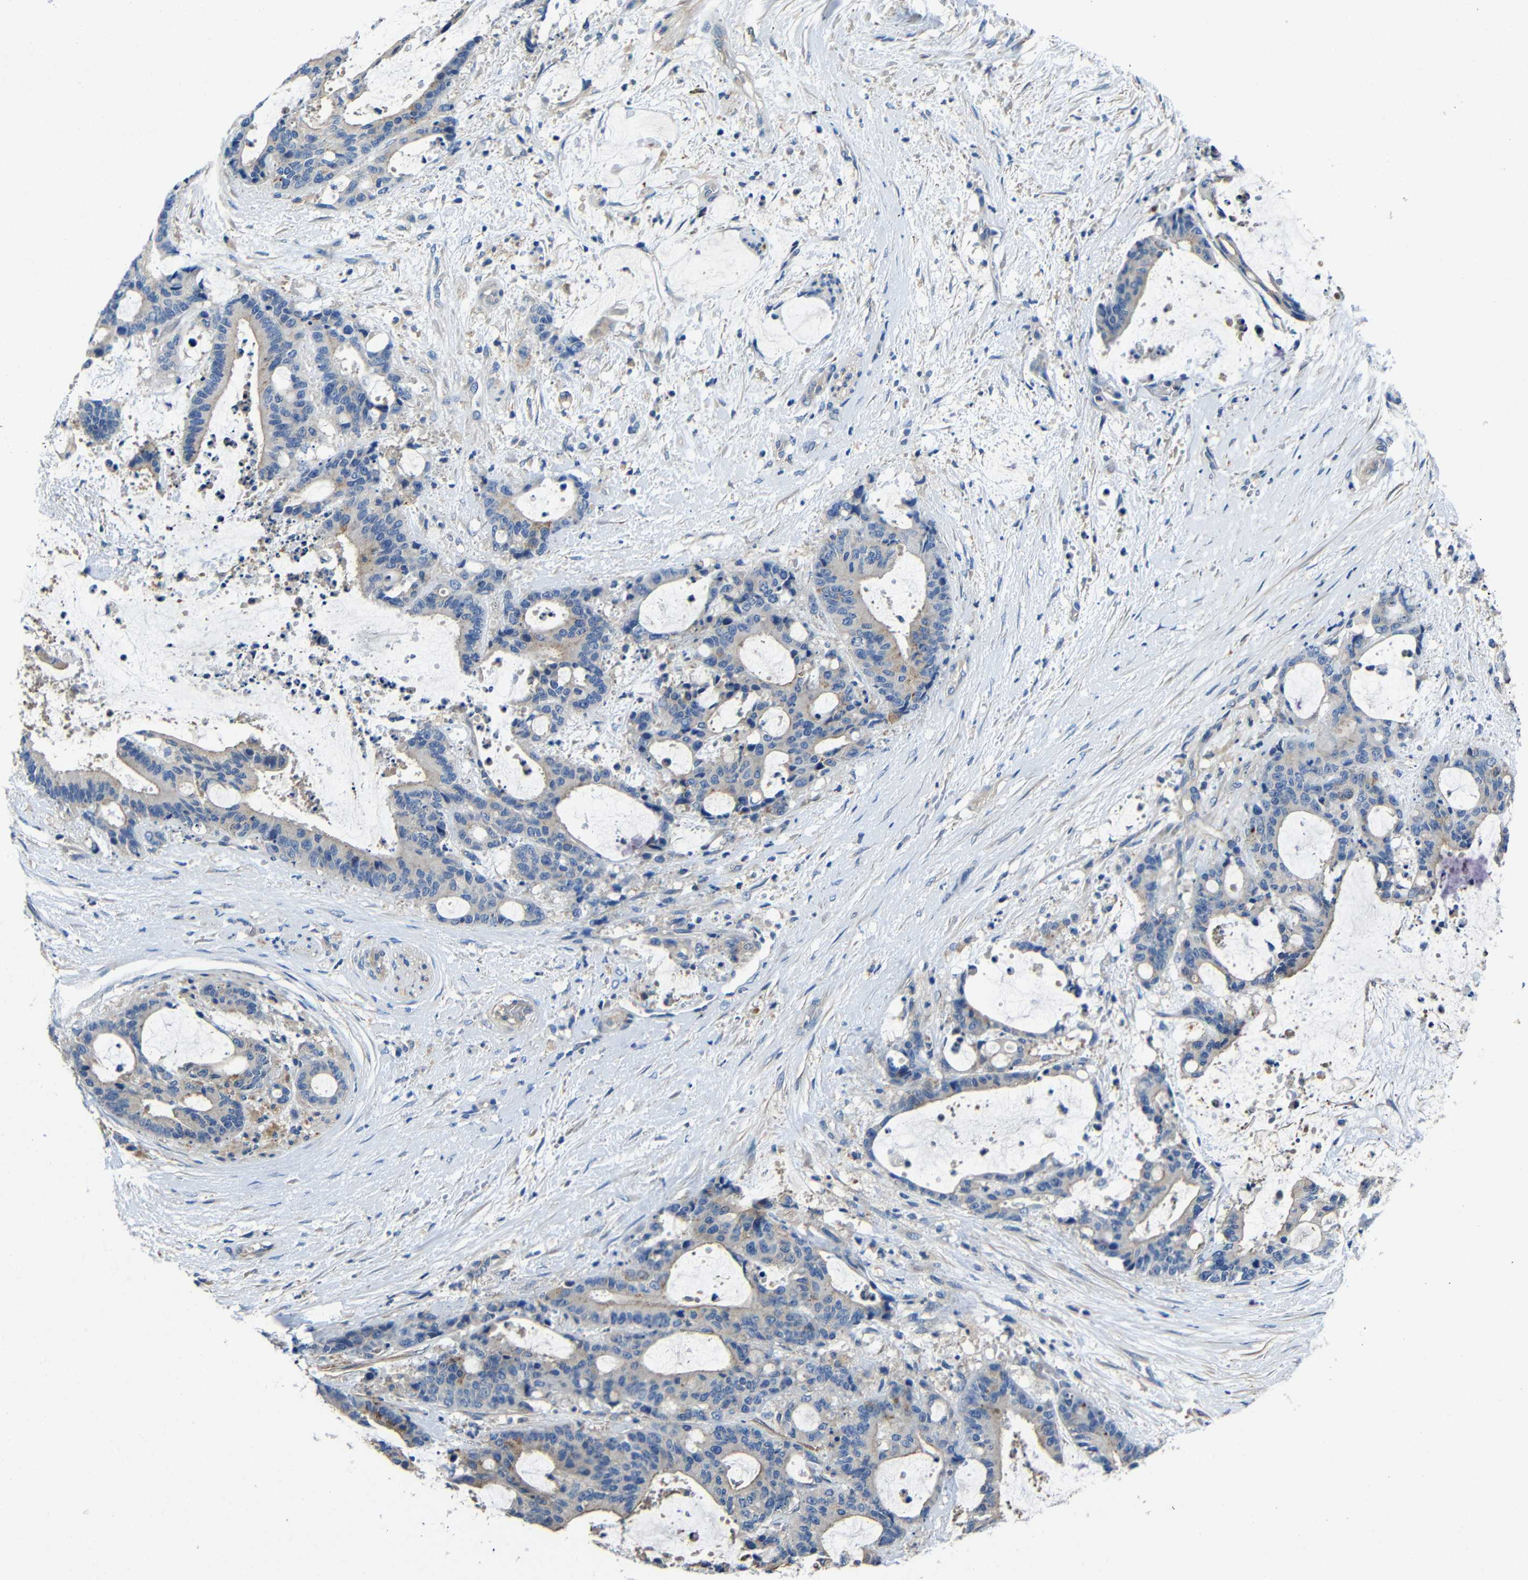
{"staining": {"intensity": "weak", "quantity": "<25%", "location": "cytoplasmic/membranous"}, "tissue": "liver cancer", "cell_type": "Tumor cells", "image_type": "cancer", "snomed": [{"axis": "morphology", "description": "Normal tissue, NOS"}, {"axis": "morphology", "description": "Cholangiocarcinoma"}, {"axis": "topography", "description": "Liver"}, {"axis": "topography", "description": "Peripheral nerve tissue"}], "caption": "Liver cancer was stained to show a protein in brown. There is no significant positivity in tumor cells.", "gene": "GDI1", "patient": {"sex": "female", "age": 73}}